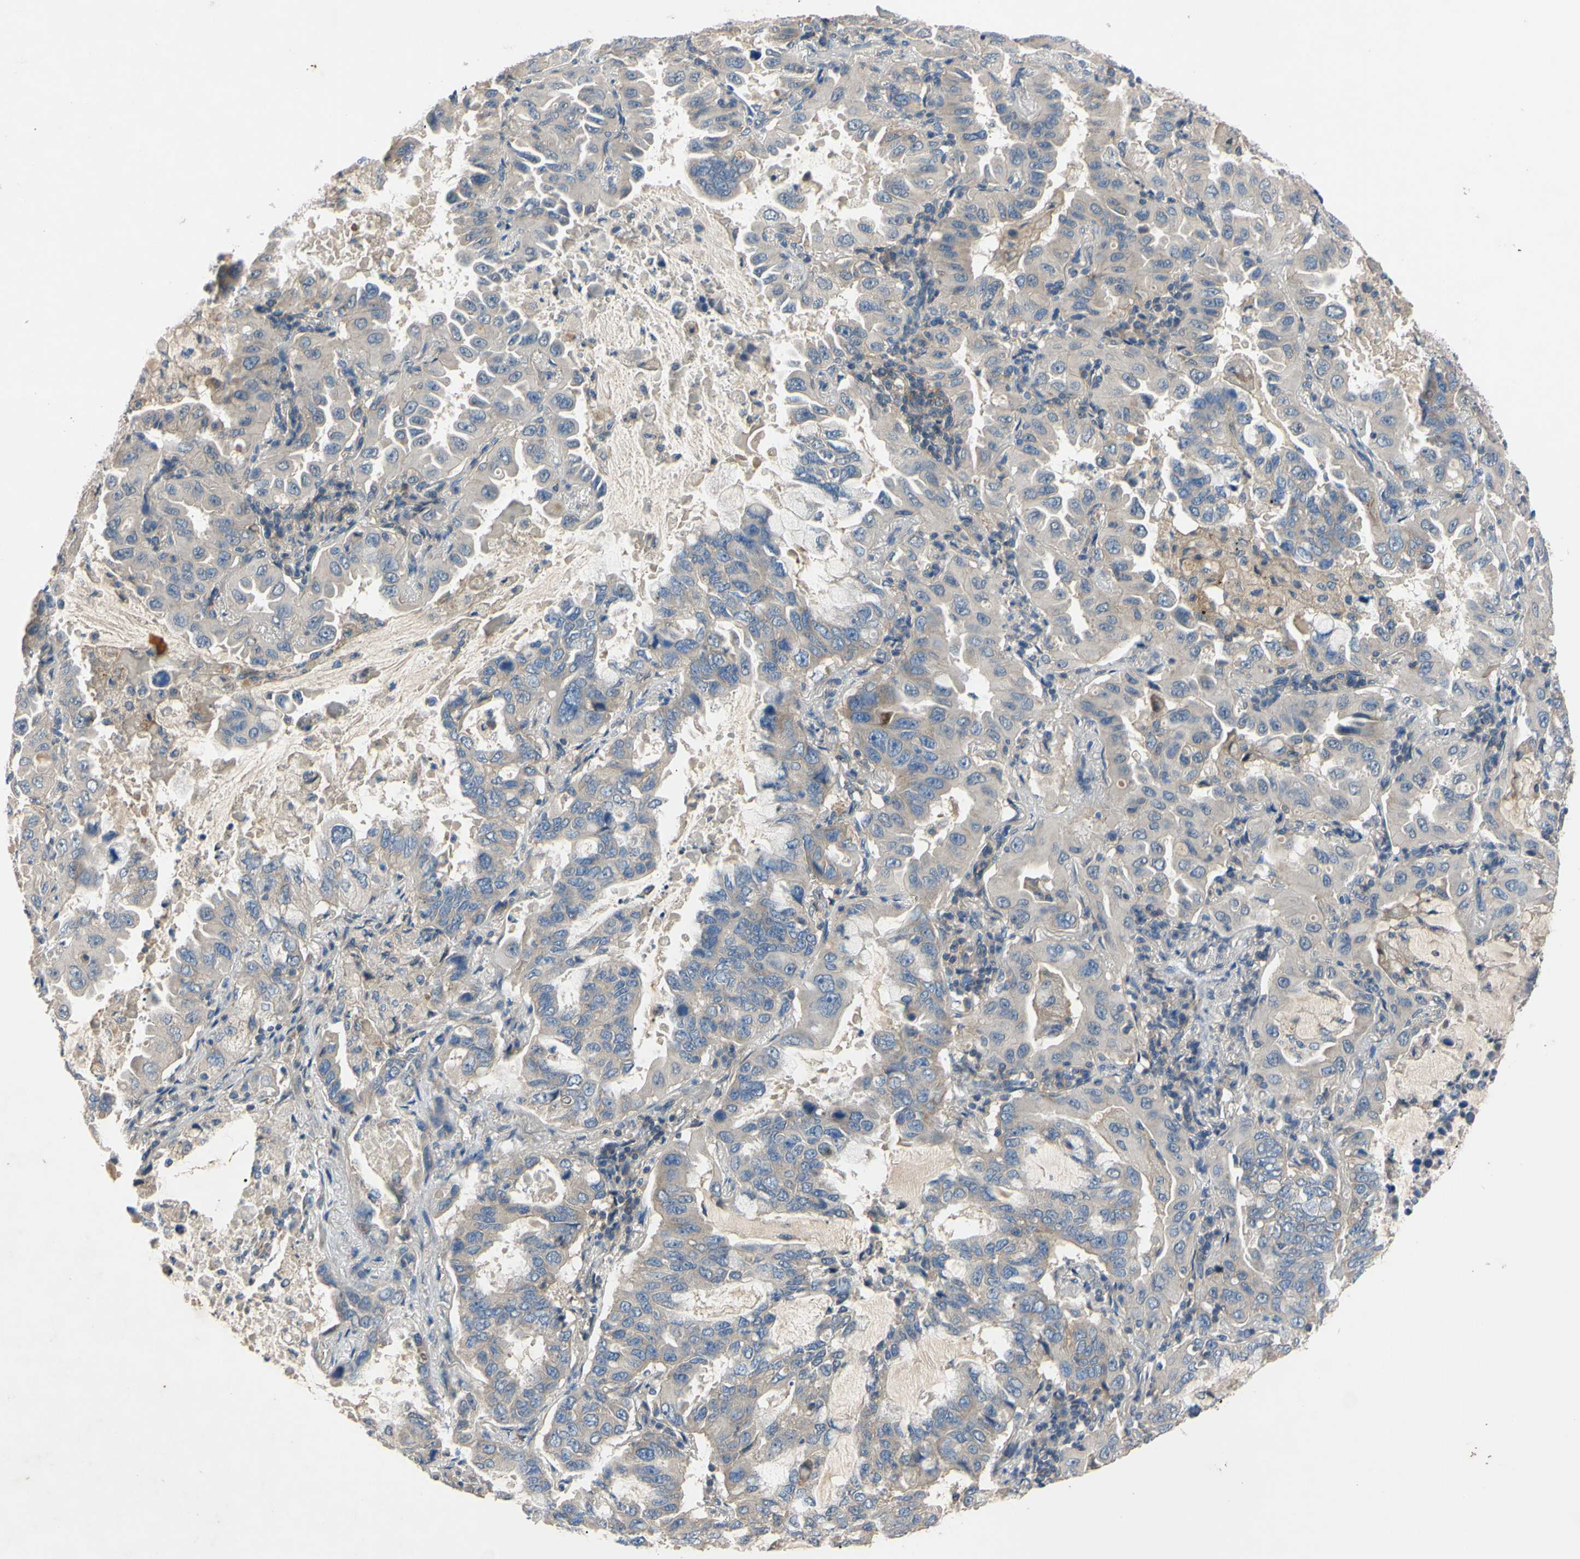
{"staining": {"intensity": "weak", "quantity": ">75%", "location": "cytoplasmic/membranous"}, "tissue": "lung cancer", "cell_type": "Tumor cells", "image_type": "cancer", "snomed": [{"axis": "morphology", "description": "Adenocarcinoma, NOS"}, {"axis": "topography", "description": "Lung"}], "caption": "This micrograph exhibits immunohistochemistry (IHC) staining of human lung adenocarcinoma, with low weak cytoplasmic/membranous expression in approximately >75% of tumor cells.", "gene": "HILPDA", "patient": {"sex": "male", "age": 64}}